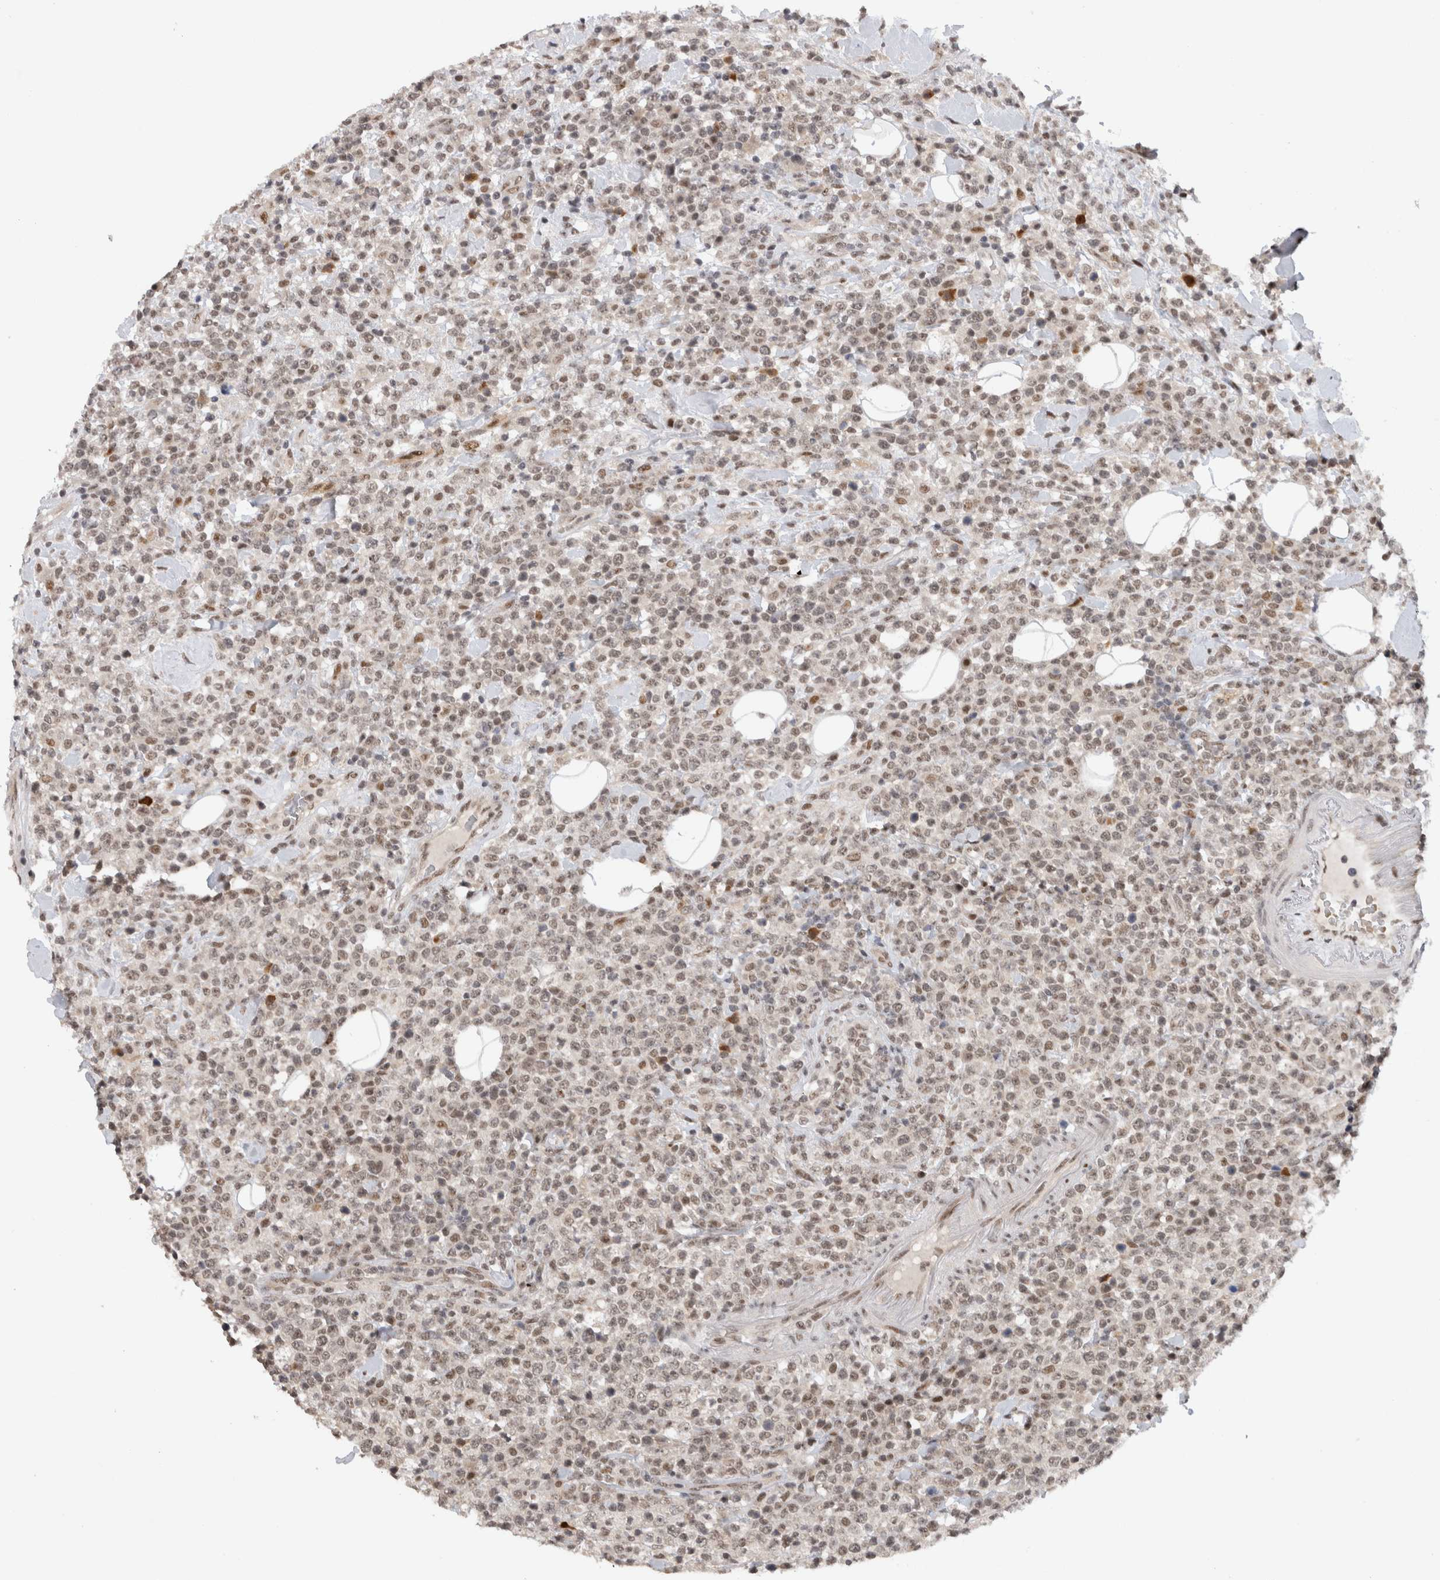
{"staining": {"intensity": "weak", "quantity": ">75%", "location": "nuclear"}, "tissue": "lymphoma", "cell_type": "Tumor cells", "image_type": "cancer", "snomed": [{"axis": "morphology", "description": "Malignant lymphoma, non-Hodgkin's type, High grade"}, {"axis": "topography", "description": "Colon"}], "caption": "This micrograph exhibits IHC staining of high-grade malignant lymphoma, non-Hodgkin's type, with low weak nuclear staining in approximately >75% of tumor cells.", "gene": "HESX1", "patient": {"sex": "female", "age": 53}}